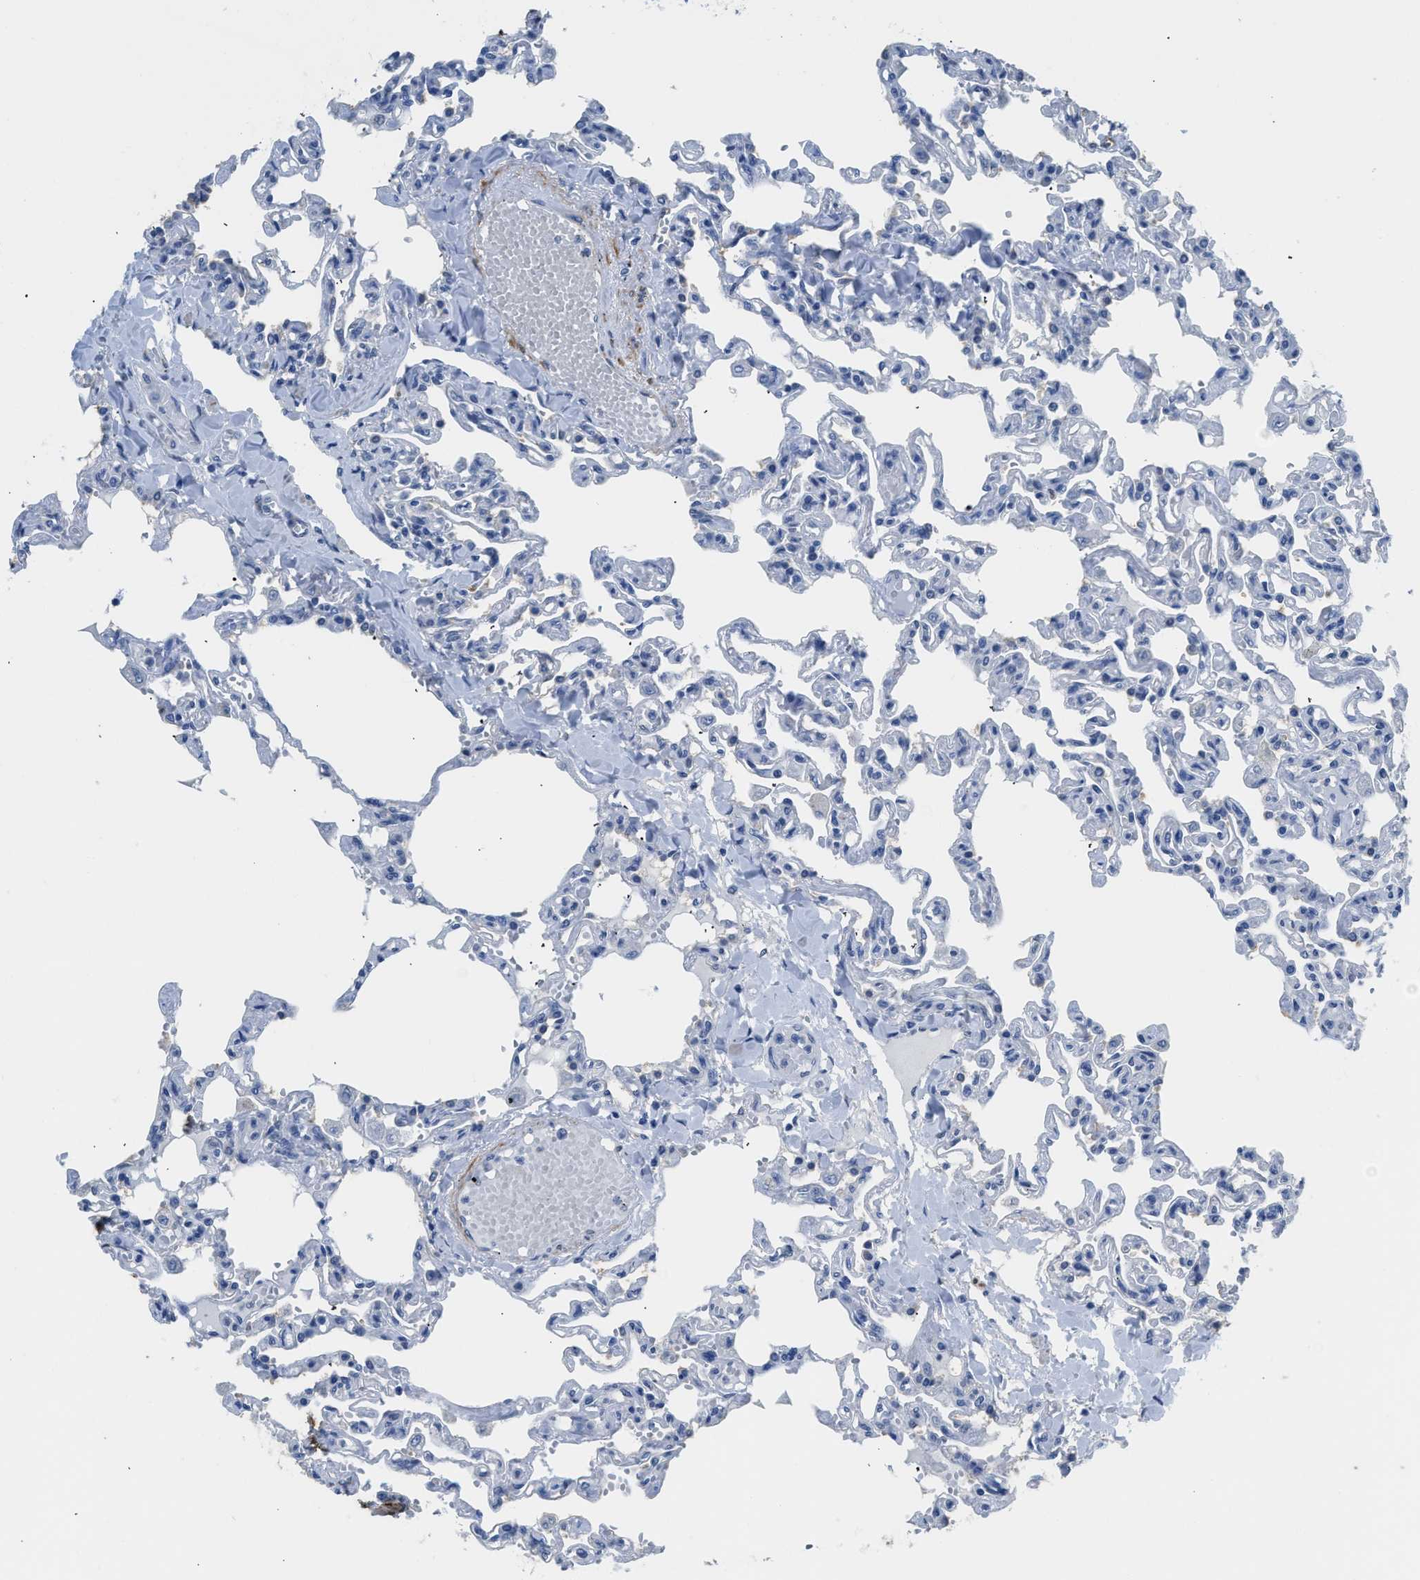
{"staining": {"intensity": "negative", "quantity": "none", "location": "none"}, "tissue": "lung", "cell_type": "Alveolar cells", "image_type": "normal", "snomed": [{"axis": "morphology", "description": "Normal tissue, NOS"}, {"axis": "topography", "description": "Lung"}], "caption": "The photomicrograph shows no significant staining in alveolar cells of lung. (DAB (3,3'-diaminobenzidine) IHC with hematoxylin counter stain).", "gene": "ZSWIM5", "patient": {"sex": "male", "age": 21}}